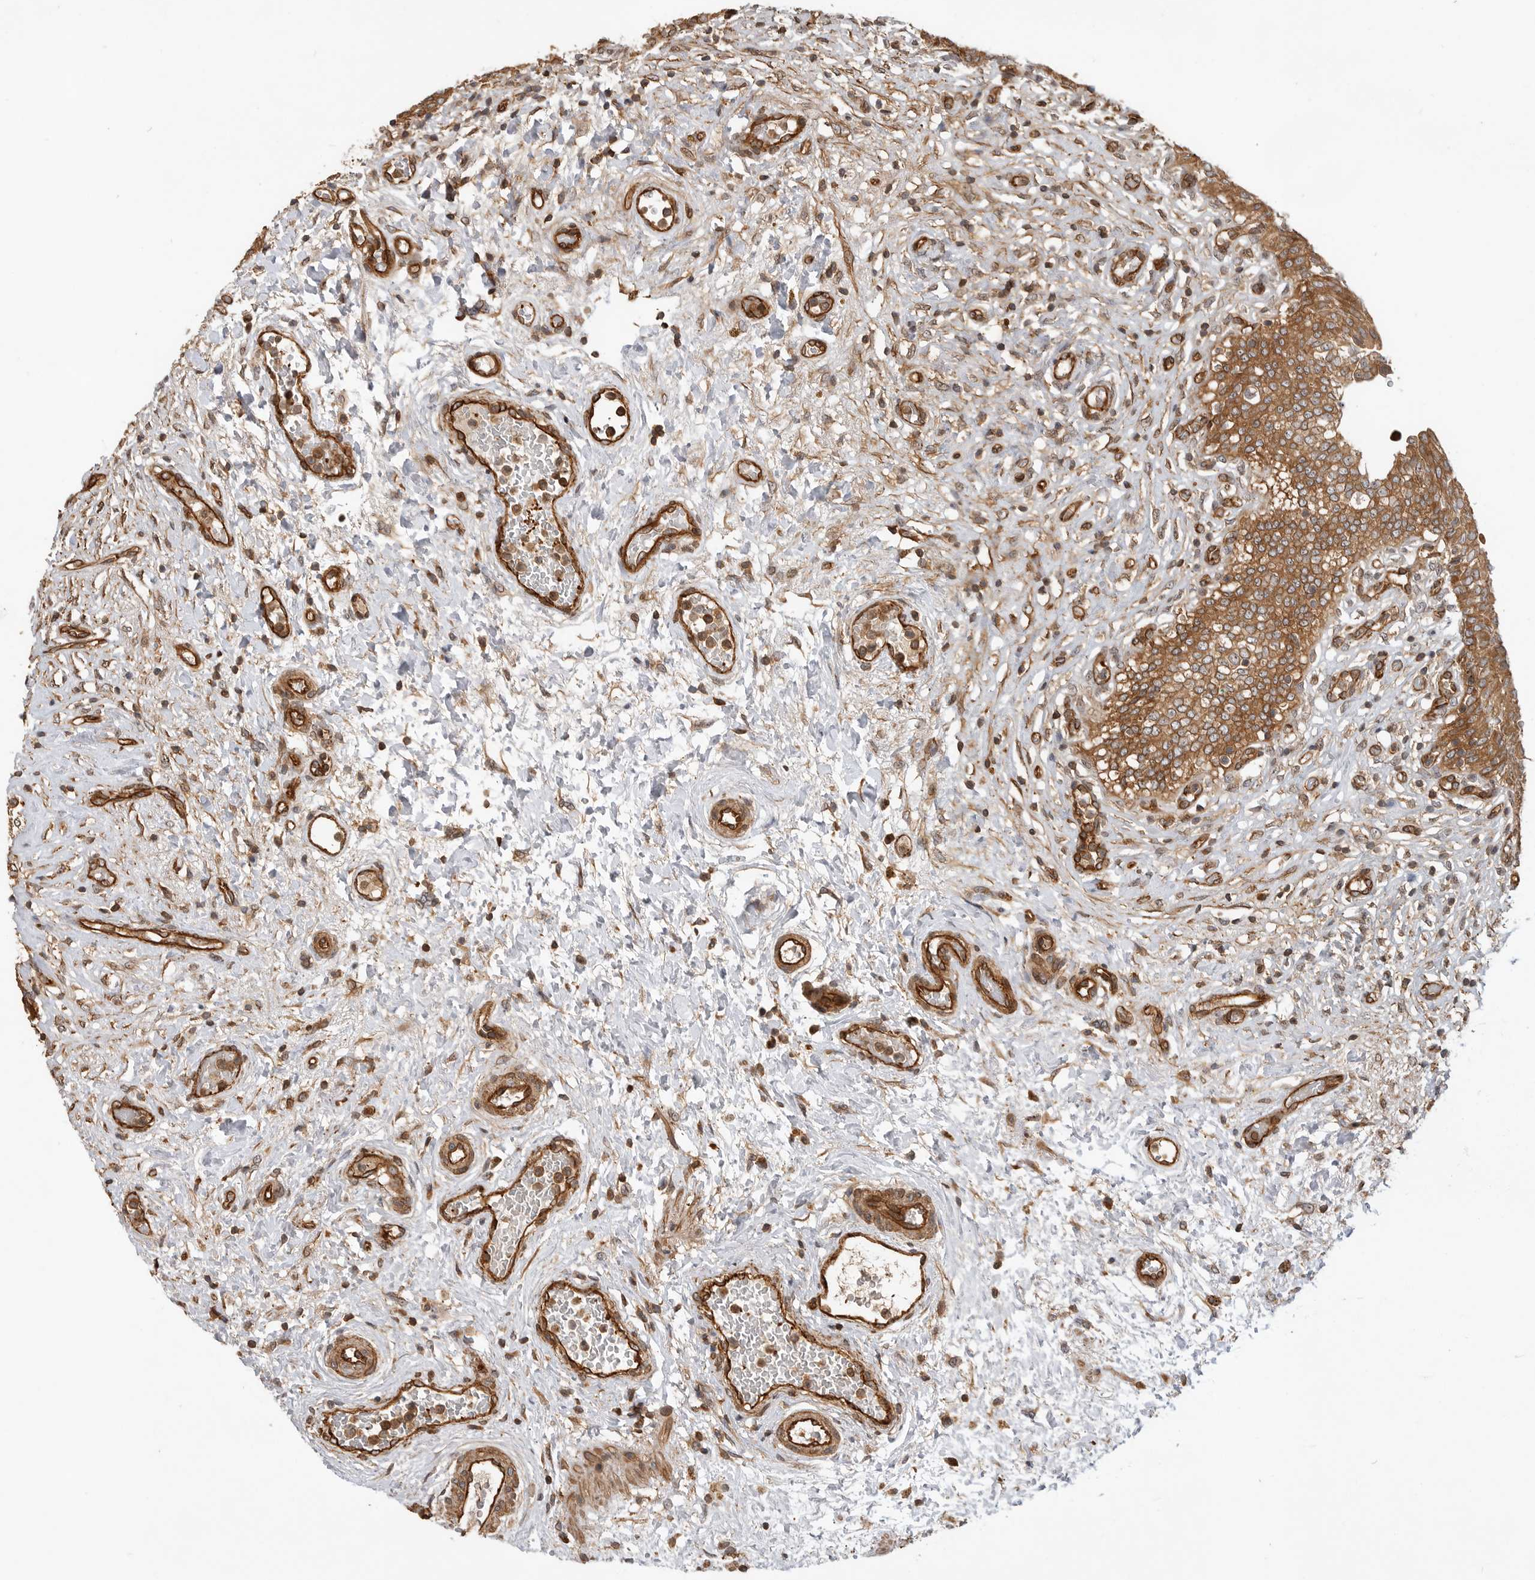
{"staining": {"intensity": "strong", "quantity": ">75%", "location": "cytoplasmic/membranous"}, "tissue": "urinary bladder", "cell_type": "Urothelial cells", "image_type": "normal", "snomed": [{"axis": "morphology", "description": "Urothelial carcinoma, High grade"}, {"axis": "topography", "description": "Urinary bladder"}], "caption": "The immunohistochemical stain shows strong cytoplasmic/membranous expression in urothelial cells of normal urinary bladder. The staining was performed using DAB (3,3'-diaminobenzidine) to visualize the protein expression in brown, while the nuclei were stained in blue with hematoxylin (Magnification: 20x).", "gene": "GPATCH2", "patient": {"sex": "male", "age": 46}}